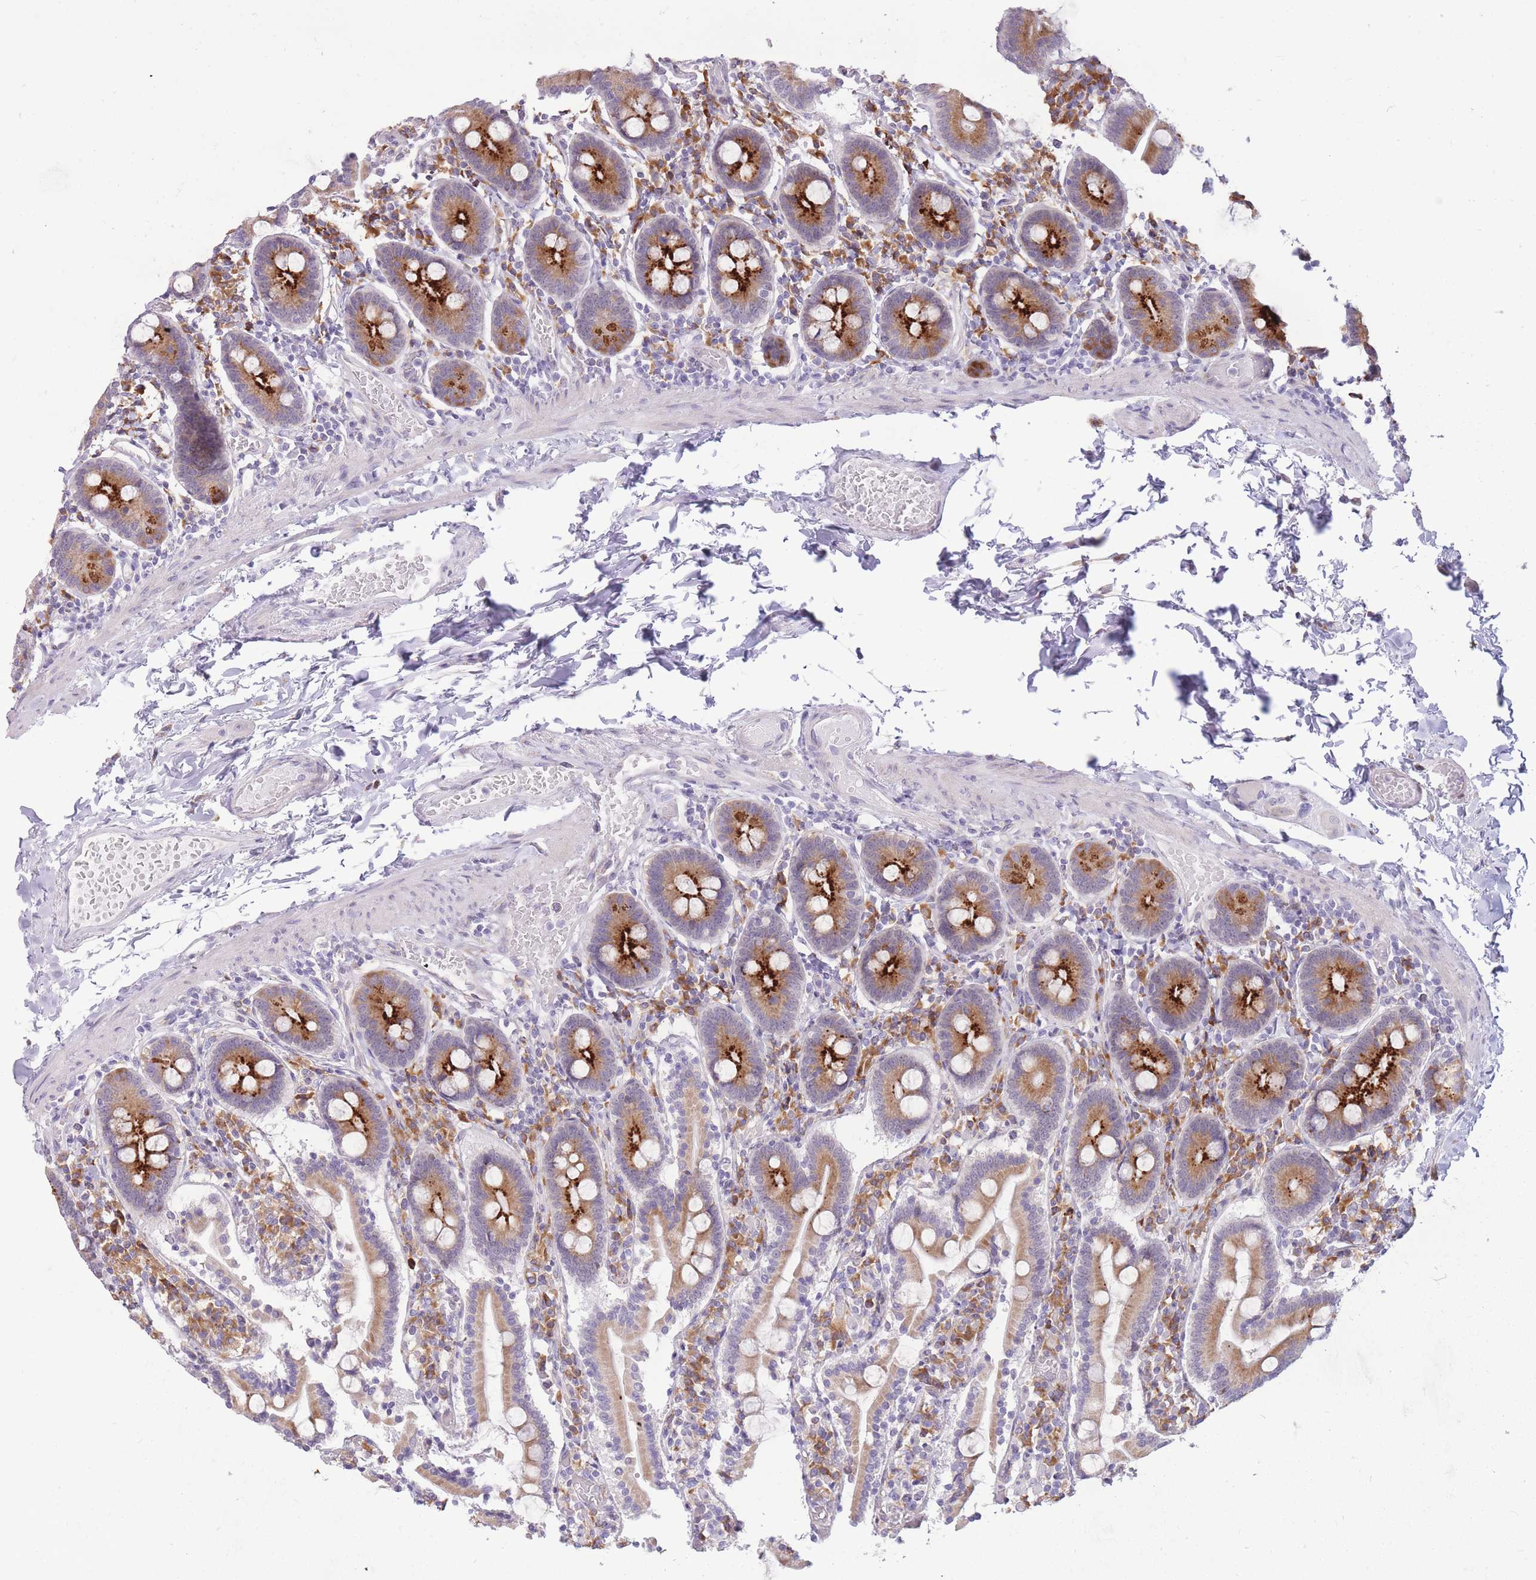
{"staining": {"intensity": "strong", "quantity": "25%-75%", "location": "cytoplasmic/membranous"}, "tissue": "duodenum", "cell_type": "Glandular cells", "image_type": "normal", "snomed": [{"axis": "morphology", "description": "Normal tissue, NOS"}, {"axis": "topography", "description": "Duodenum"}], "caption": "This micrograph demonstrates immunohistochemistry (IHC) staining of unremarkable human duodenum, with high strong cytoplasmic/membranous staining in about 25%-75% of glandular cells.", "gene": "TRAPPC5", "patient": {"sex": "male", "age": 55}}